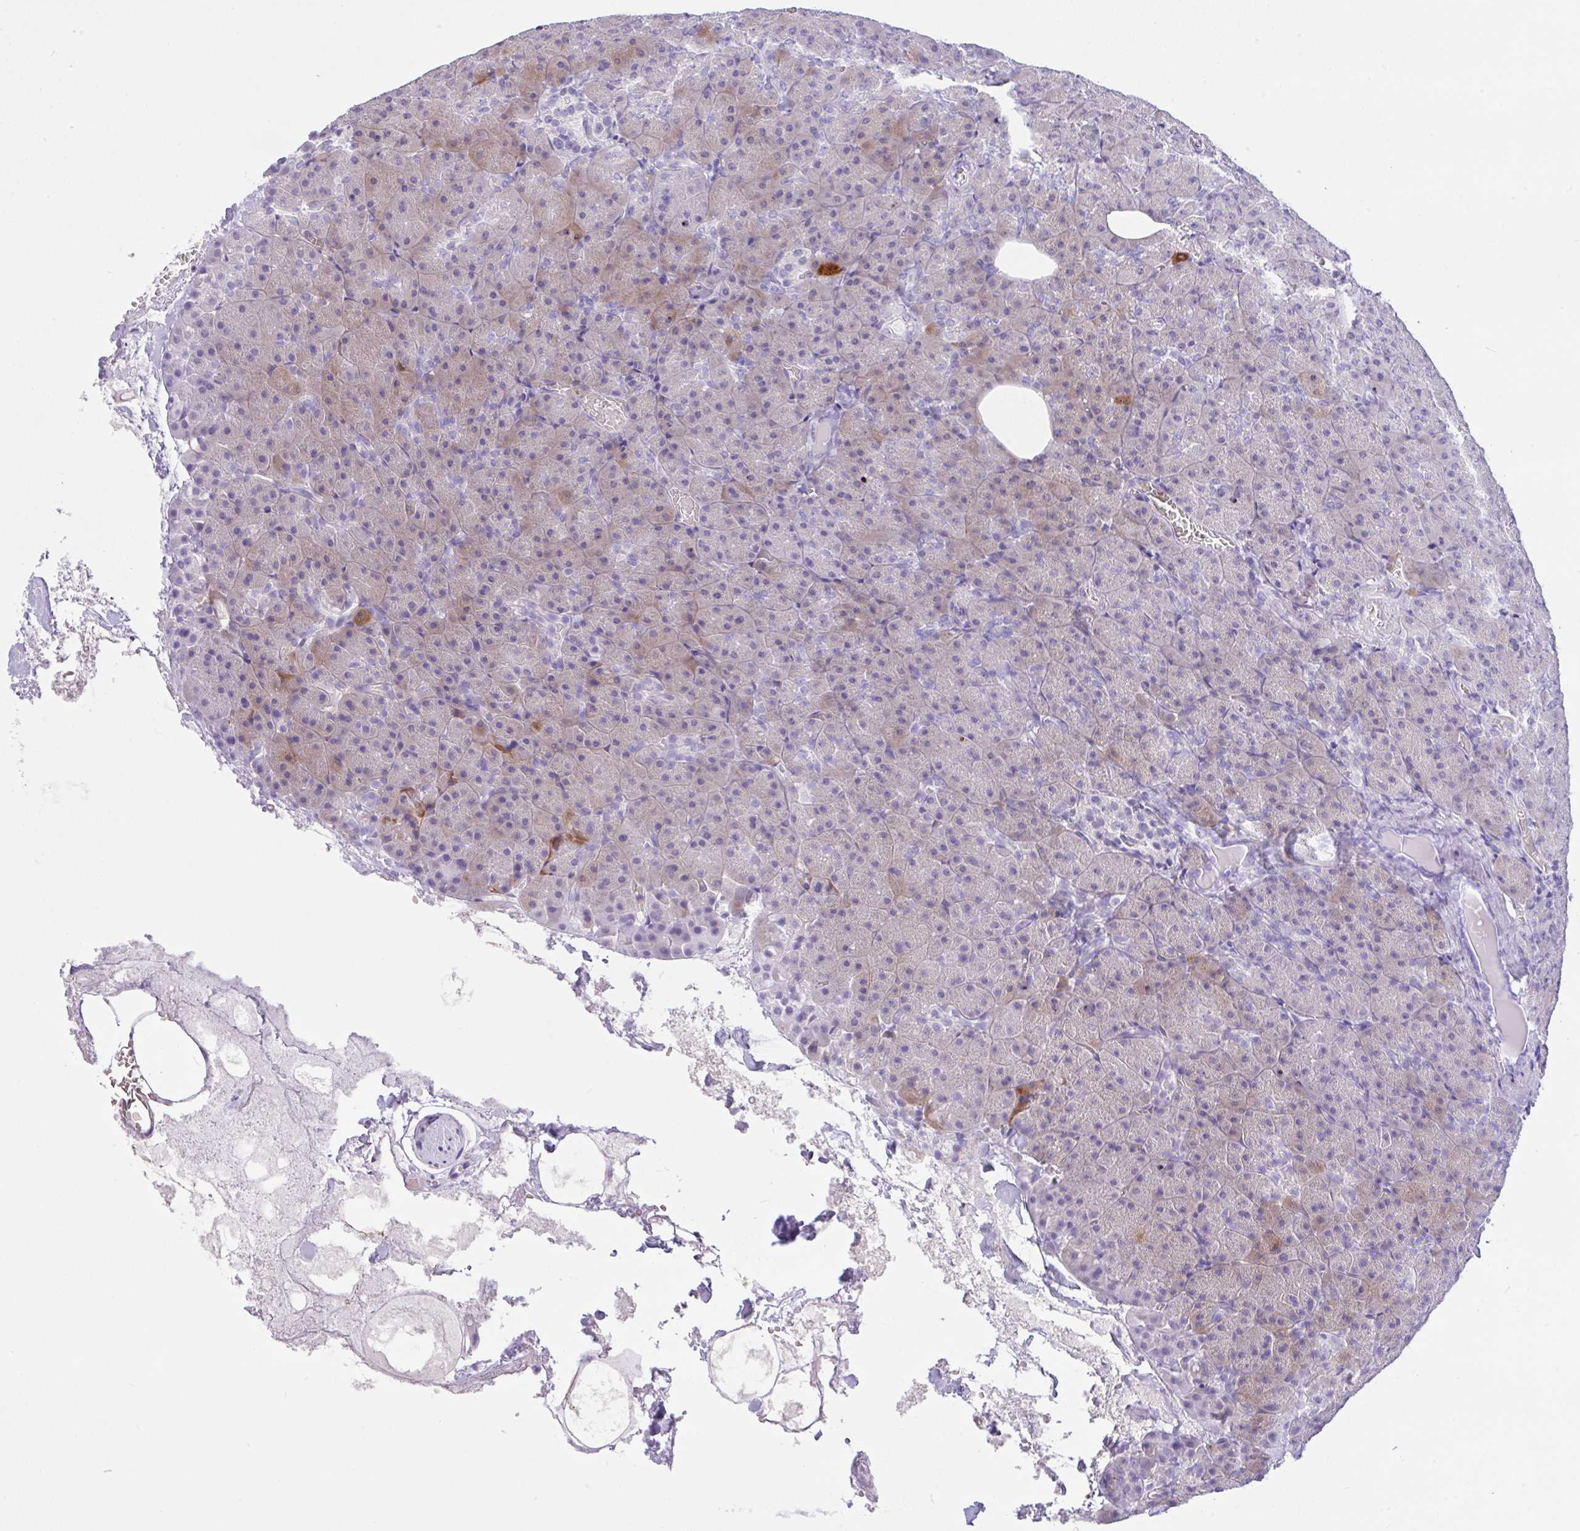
{"staining": {"intensity": "weak", "quantity": "<25%", "location": "cytoplasmic/membranous"}, "tissue": "pancreas", "cell_type": "Exocrine glandular cells", "image_type": "normal", "snomed": [{"axis": "morphology", "description": "Normal tissue, NOS"}, {"axis": "topography", "description": "Pancreas"}], "caption": "Protein analysis of normal pancreas reveals no significant staining in exocrine glandular cells. (DAB immunohistochemistry with hematoxylin counter stain).", "gene": "NCF1", "patient": {"sex": "female", "age": 74}}